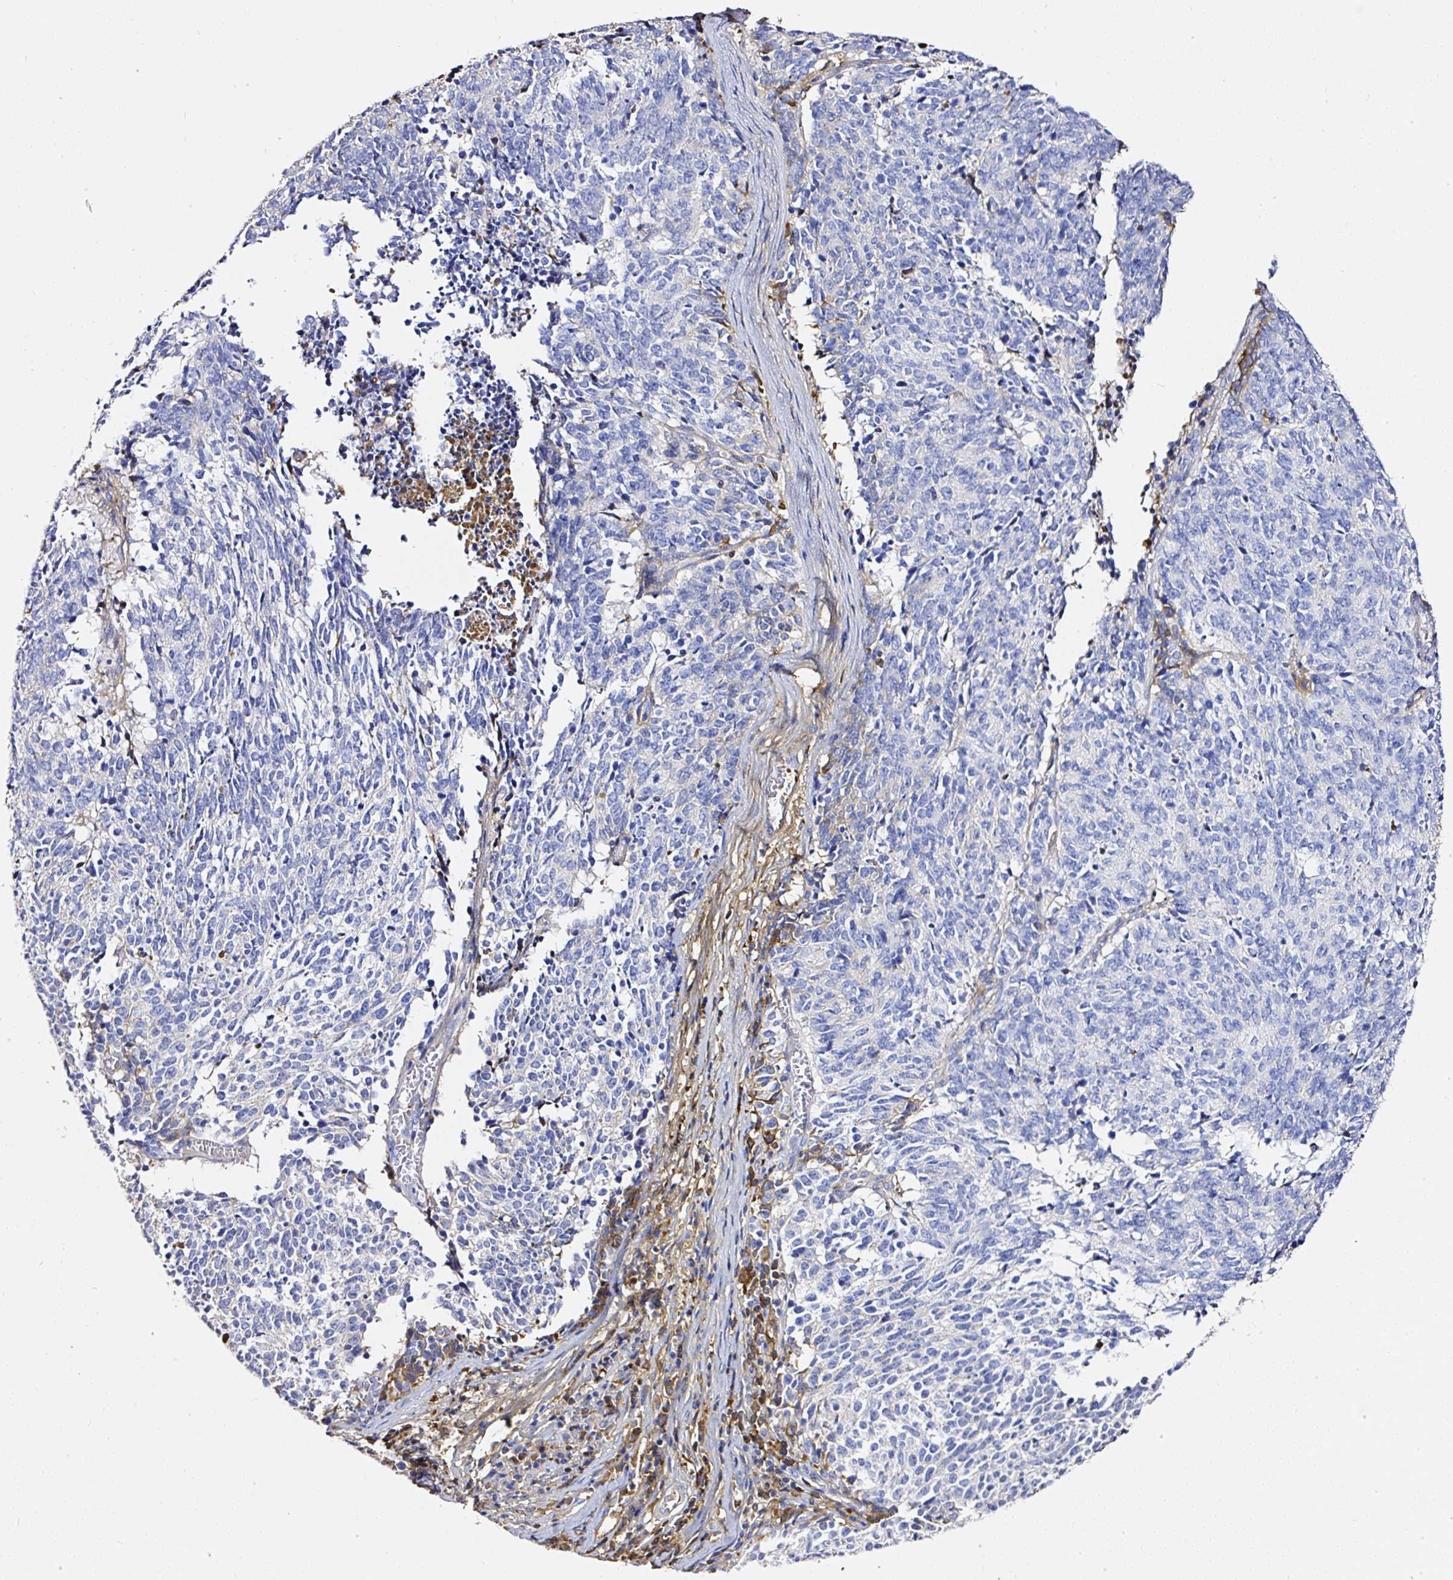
{"staining": {"intensity": "moderate", "quantity": "<25%", "location": "cytoplasmic/membranous"}, "tissue": "cervical cancer", "cell_type": "Tumor cells", "image_type": "cancer", "snomed": [{"axis": "morphology", "description": "Squamous cell carcinoma, NOS"}, {"axis": "topography", "description": "Cervix"}], "caption": "IHC (DAB (3,3'-diaminobenzidine)) staining of human squamous cell carcinoma (cervical) shows moderate cytoplasmic/membranous protein positivity in approximately <25% of tumor cells. (Brightfield microscopy of DAB IHC at high magnification).", "gene": "CLEC3B", "patient": {"sex": "female", "age": 29}}